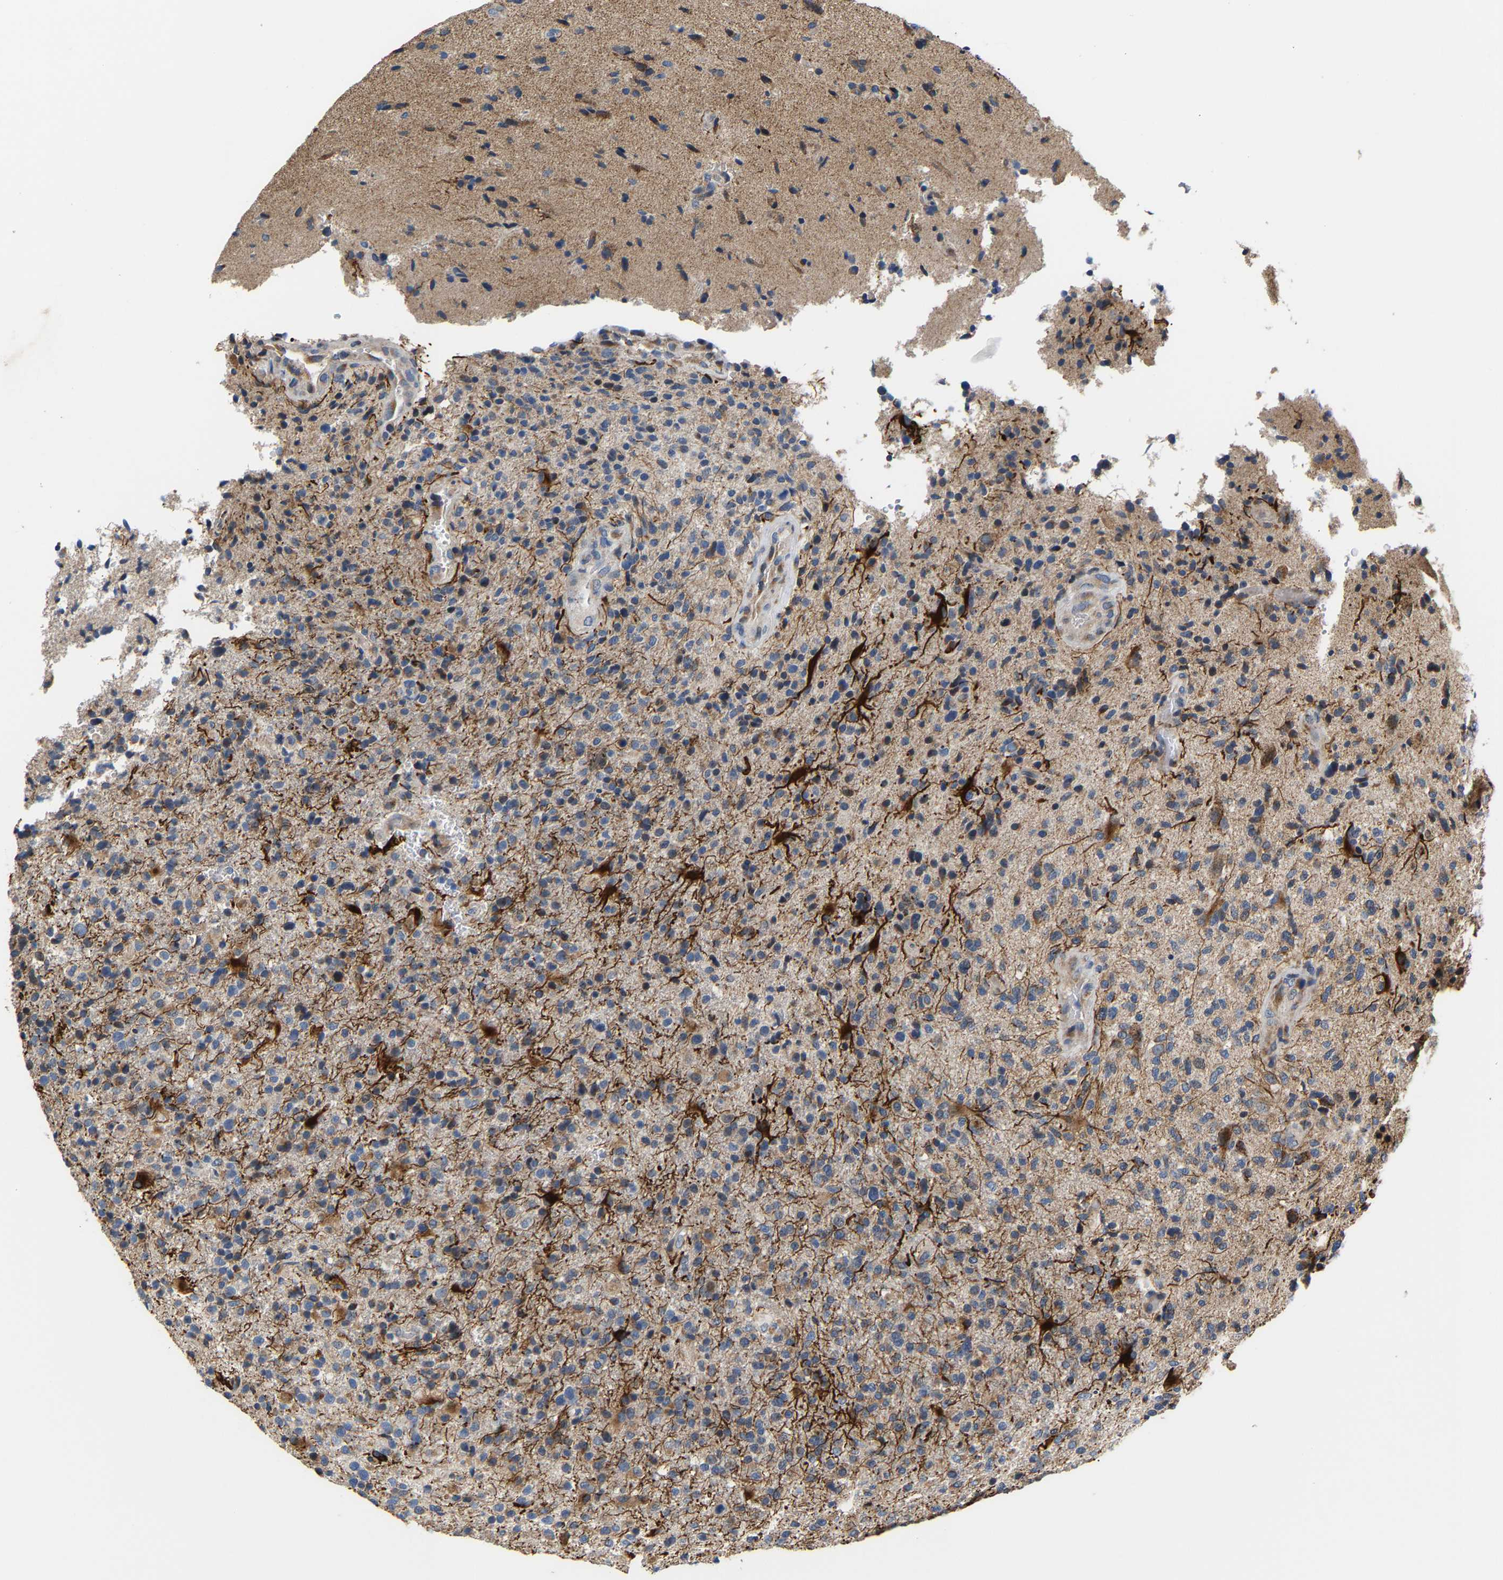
{"staining": {"intensity": "strong", "quantity": "25%-75%", "location": "cytoplasmic/membranous"}, "tissue": "glioma", "cell_type": "Tumor cells", "image_type": "cancer", "snomed": [{"axis": "morphology", "description": "Glioma, malignant, High grade"}, {"axis": "topography", "description": "Brain"}], "caption": "Immunohistochemical staining of malignant glioma (high-grade) exhibits high levels of strong cytoplasmic/membranous expression in about 25%-75% of tumor cells.", "gene": "TMEM168", "patient": {"sex": "male", "age": 72}}